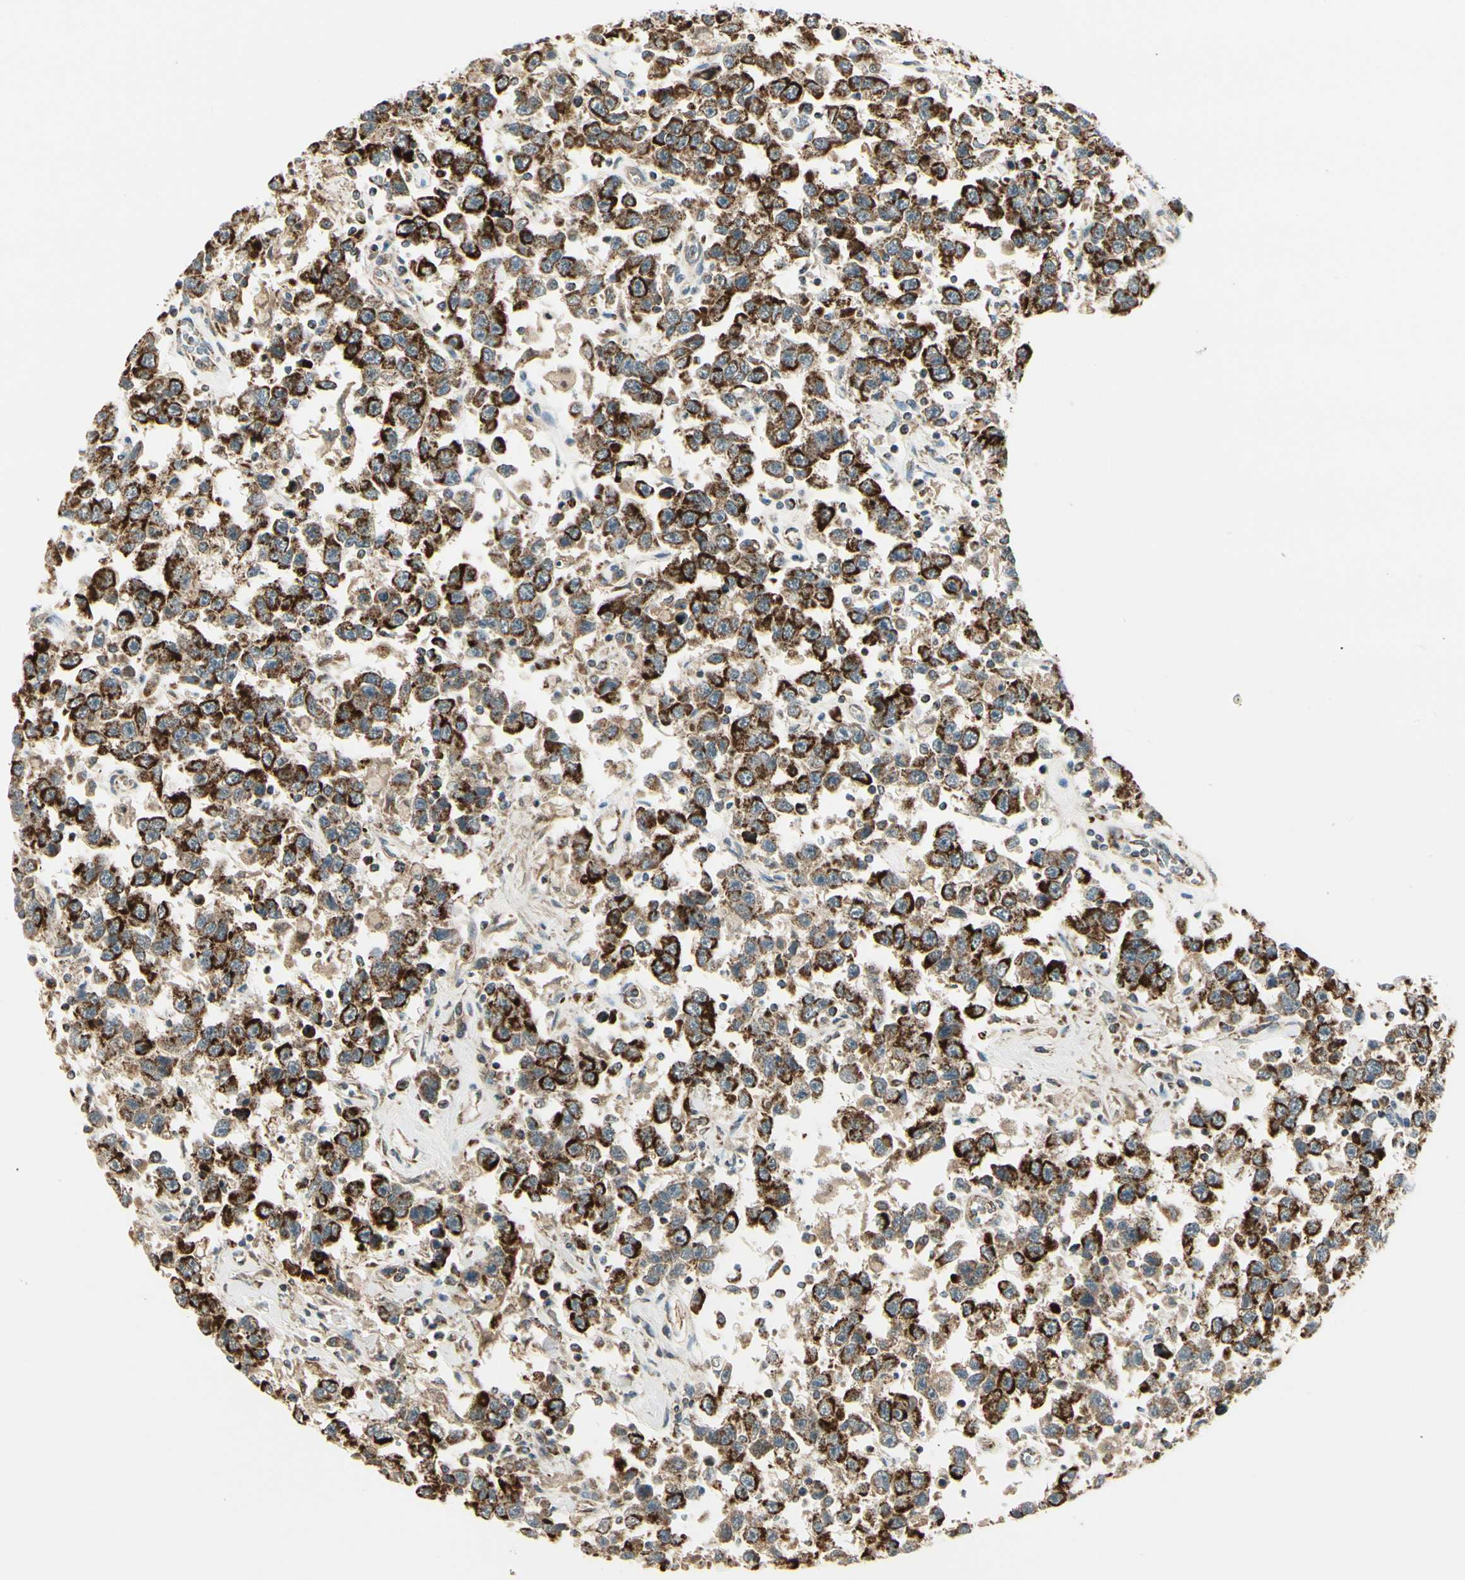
{"staining": {"intensity": "strong", "quantity": ">75%", "location": "cytoplasmic/membranous"}, "tissue": "testis cancer", "cell_type": "Tumor cells", "image_type": "cancer", "snomed": [{"axis": "morphology", "description": "Seminoma, NOS"}, {"axis": "topography", "description": "Testis"}], "caption": "This is a histology image of immunohistochemistry staining of testis cancer (seminoma), which shows strong positivity in the cytoplasmic/membranous of tumor cells.", "gene": "EPHB3", "patient": {"sex": "male", "age": 41}}